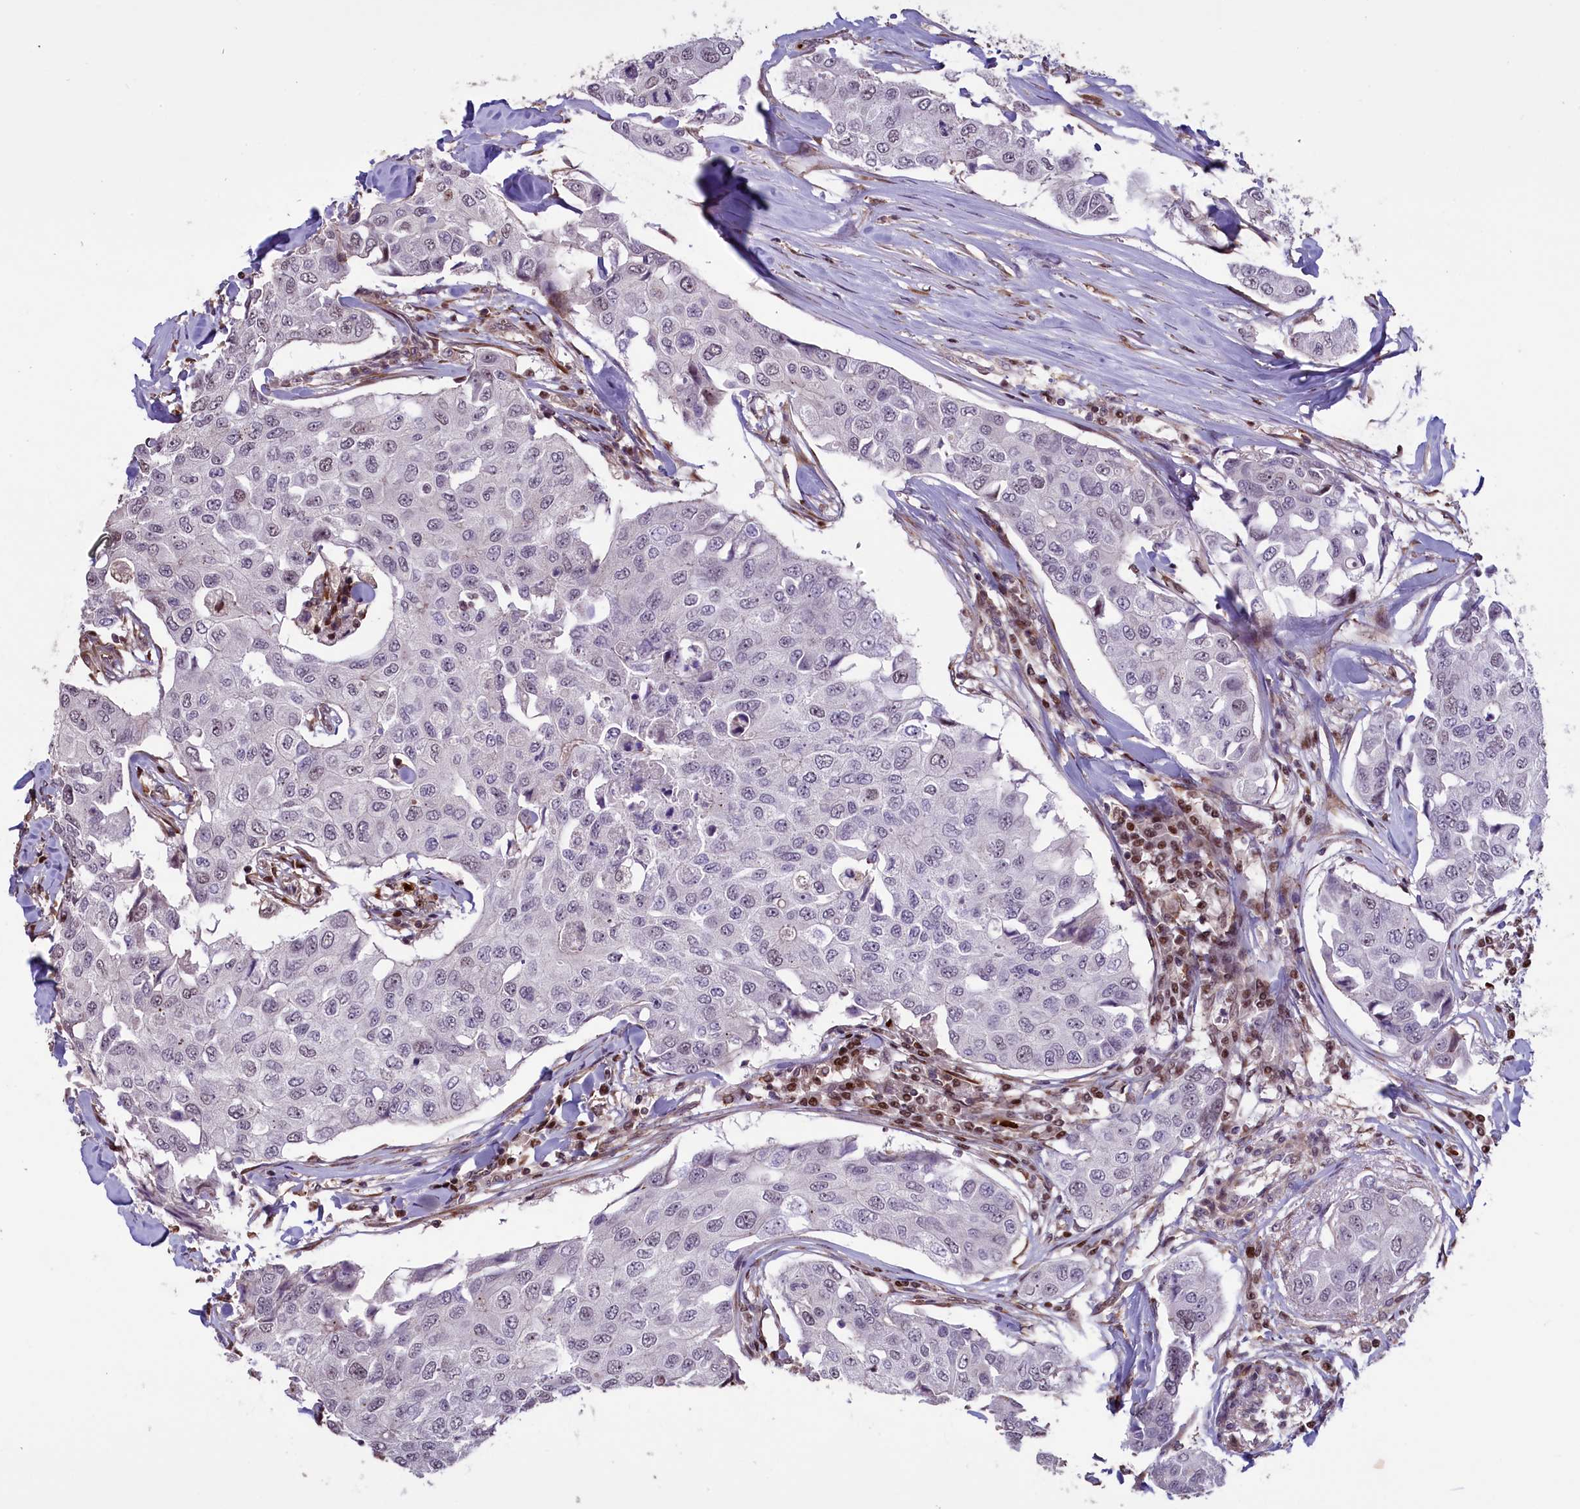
{"staining": {"intensity": "negative", "quantity": "none", "location": "none"}, "tissue": "breast cancer", "cell_type": "Tumor cells", "image_type": "cancer", "snomed": [{"axis": "morphology", "description": "Duct carcinoma"}, {"axis": "topography", "description": "Breast"}], "caption": "Tumor cells show no significant staining in breast infiltrating ductal carcinoma. (Stains: DAB (3,3'-diaminobenzidine) IHC with hematoxylin counter stain, Microscopy: brightfield microscopy at high magnification).", "gene": "SHFL", "patient": {"sex": "female", "age": 80}}